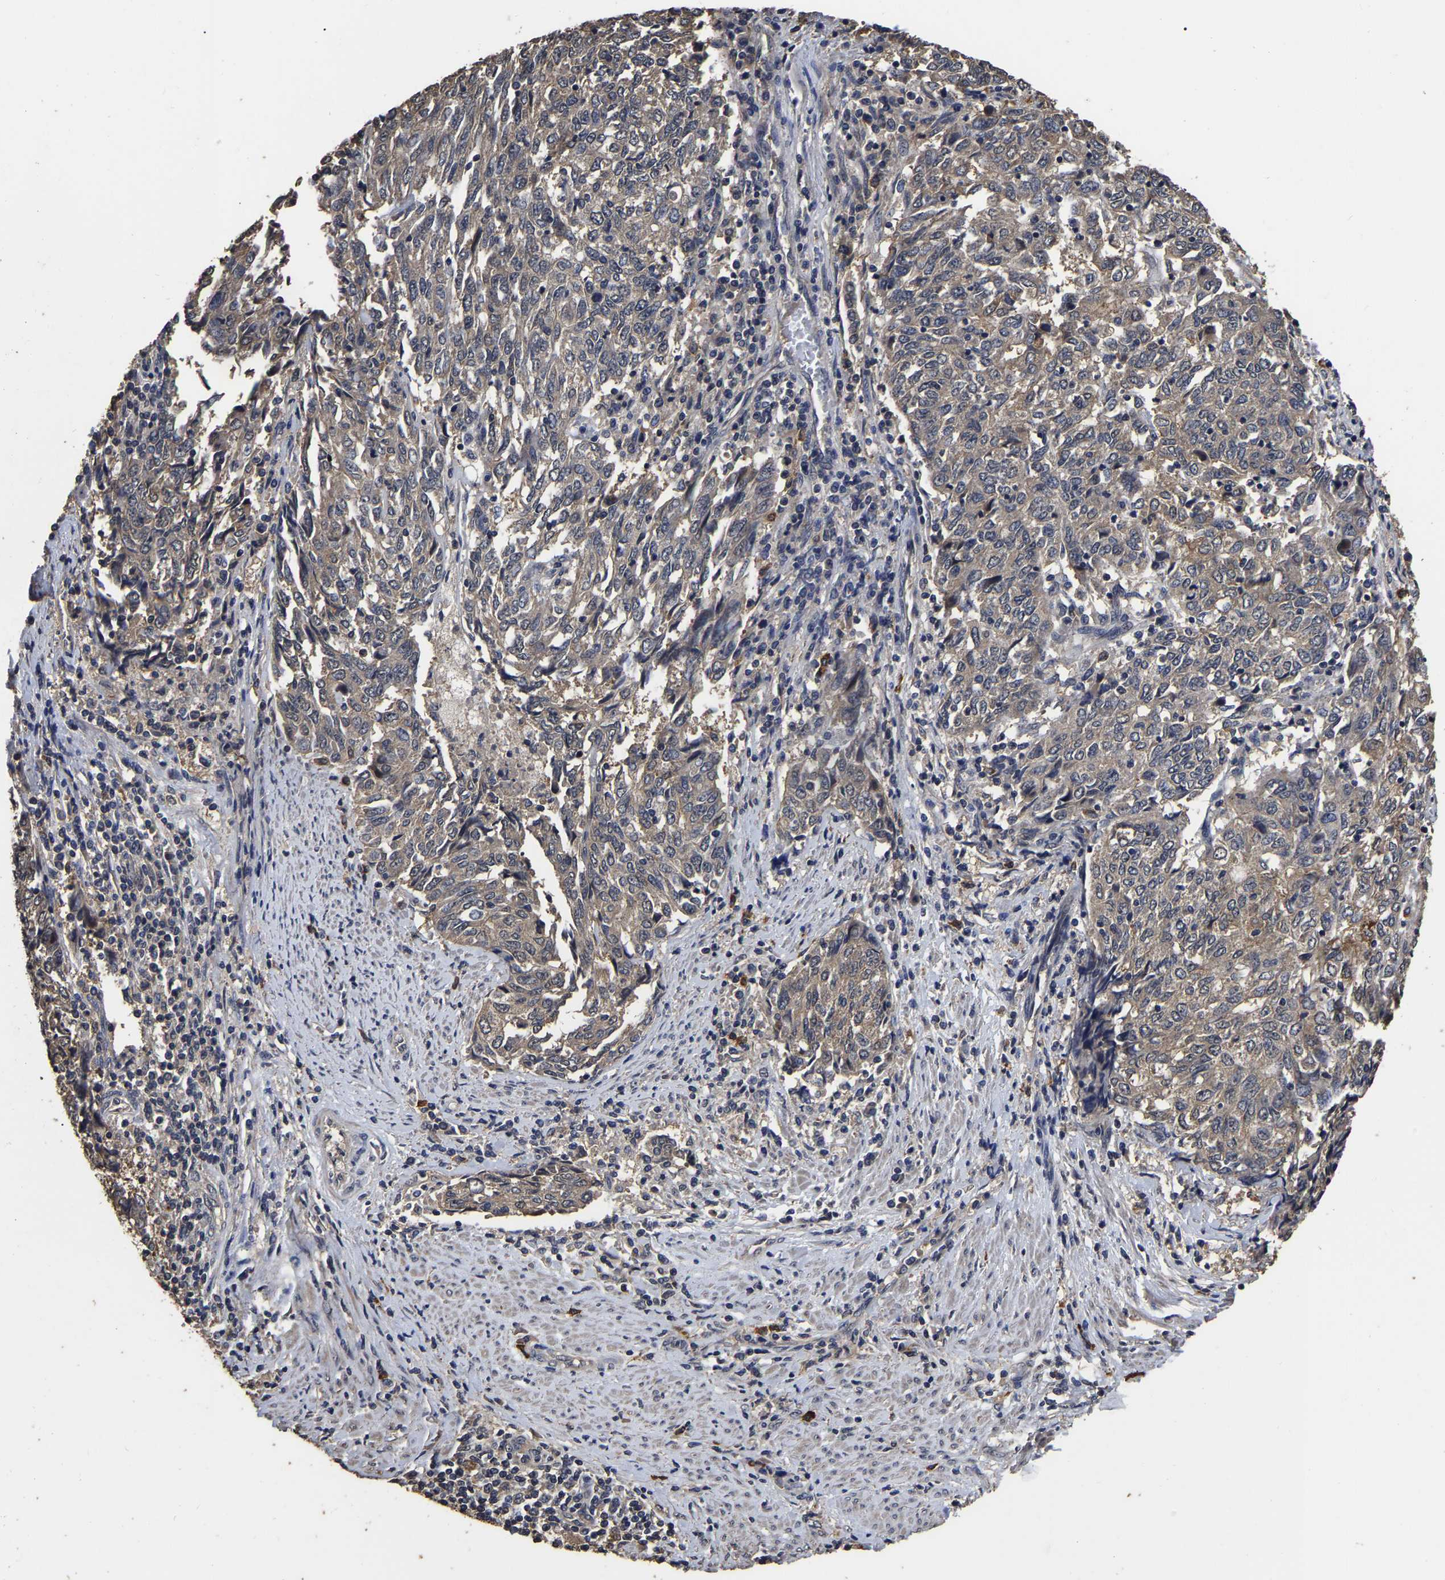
{"staining": {"intensity": "moderate", "quantity": ">75%", "location": "cytoplasmic/membranous"}, "tissue": "endometrial cancer", "cell_type": "Tumor cells", "image_type": "cancer", "snomed": [{"axis": "morphology", "description": "Adenocarcinoma, NOS"}, {"axis": "topography", "description": "Endometrium"}], "caption": "Immunohistochemistry (IHC) (DAB) staining of human endometrial adenocarcinoma exhibits moderate cytoplasmic/membranous protein staining in approximately >75% of tumor cells.", "gene": "STK32C", "patient": {"sex": "female", "age": 80}}